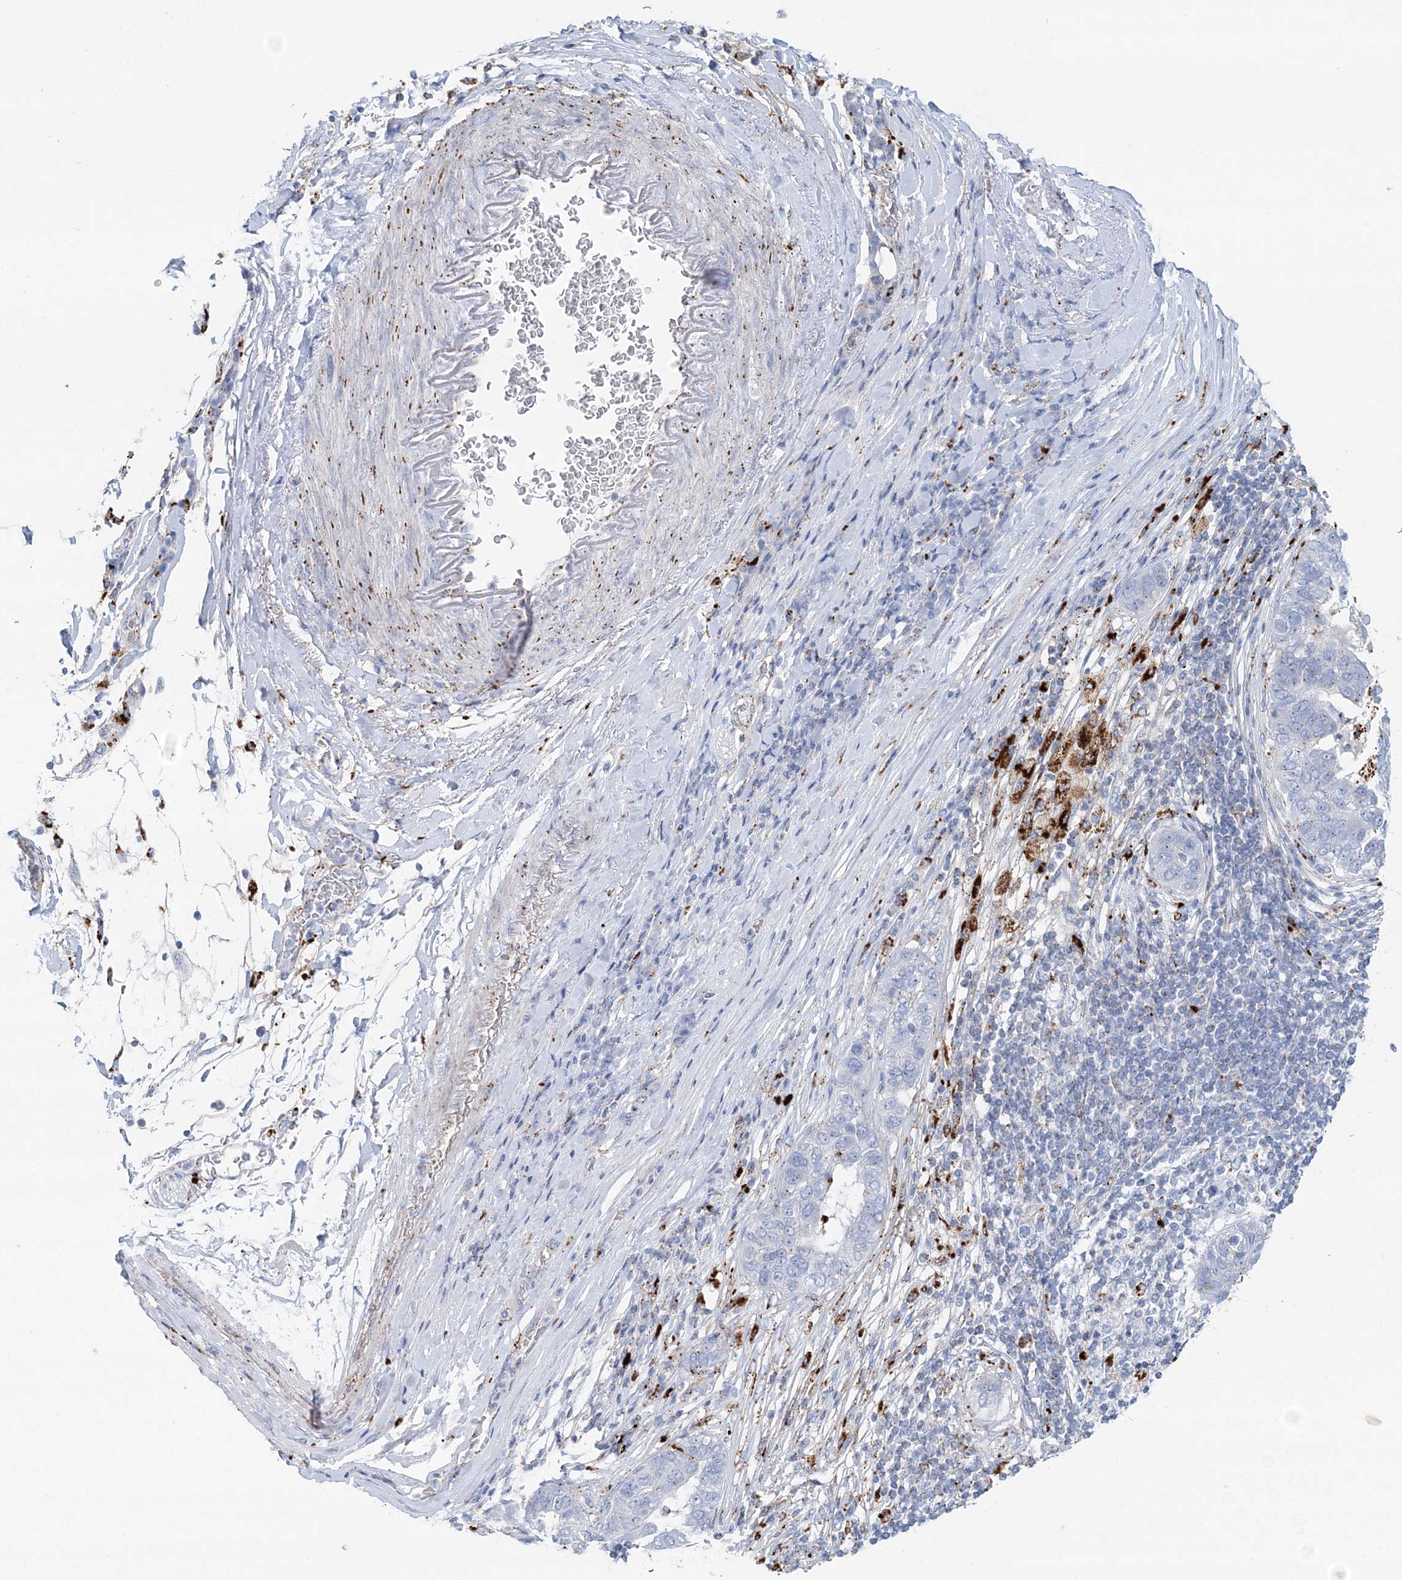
{"staining": {"intensity": "negative", "quantity": "none", "location": "none"}, "tissue": "pancreatic cancer", "cell_type": "Tumor cells", "image_type": "cancer", "snomed": [{"axis": "morphology", "description": "Adenocarcinoma, NOS"}, {"axis": "topography", "description": "Pancreas"}], "caption": "This photomicrograph is of adenocarcinoma (pancreatic) stained with IHC to label a protein in brown with the nuclei are counter-stained blue. There is no staining in tumor cells.", "gene": "TPP1", "patient": {"sex": "female", "age": 61}}